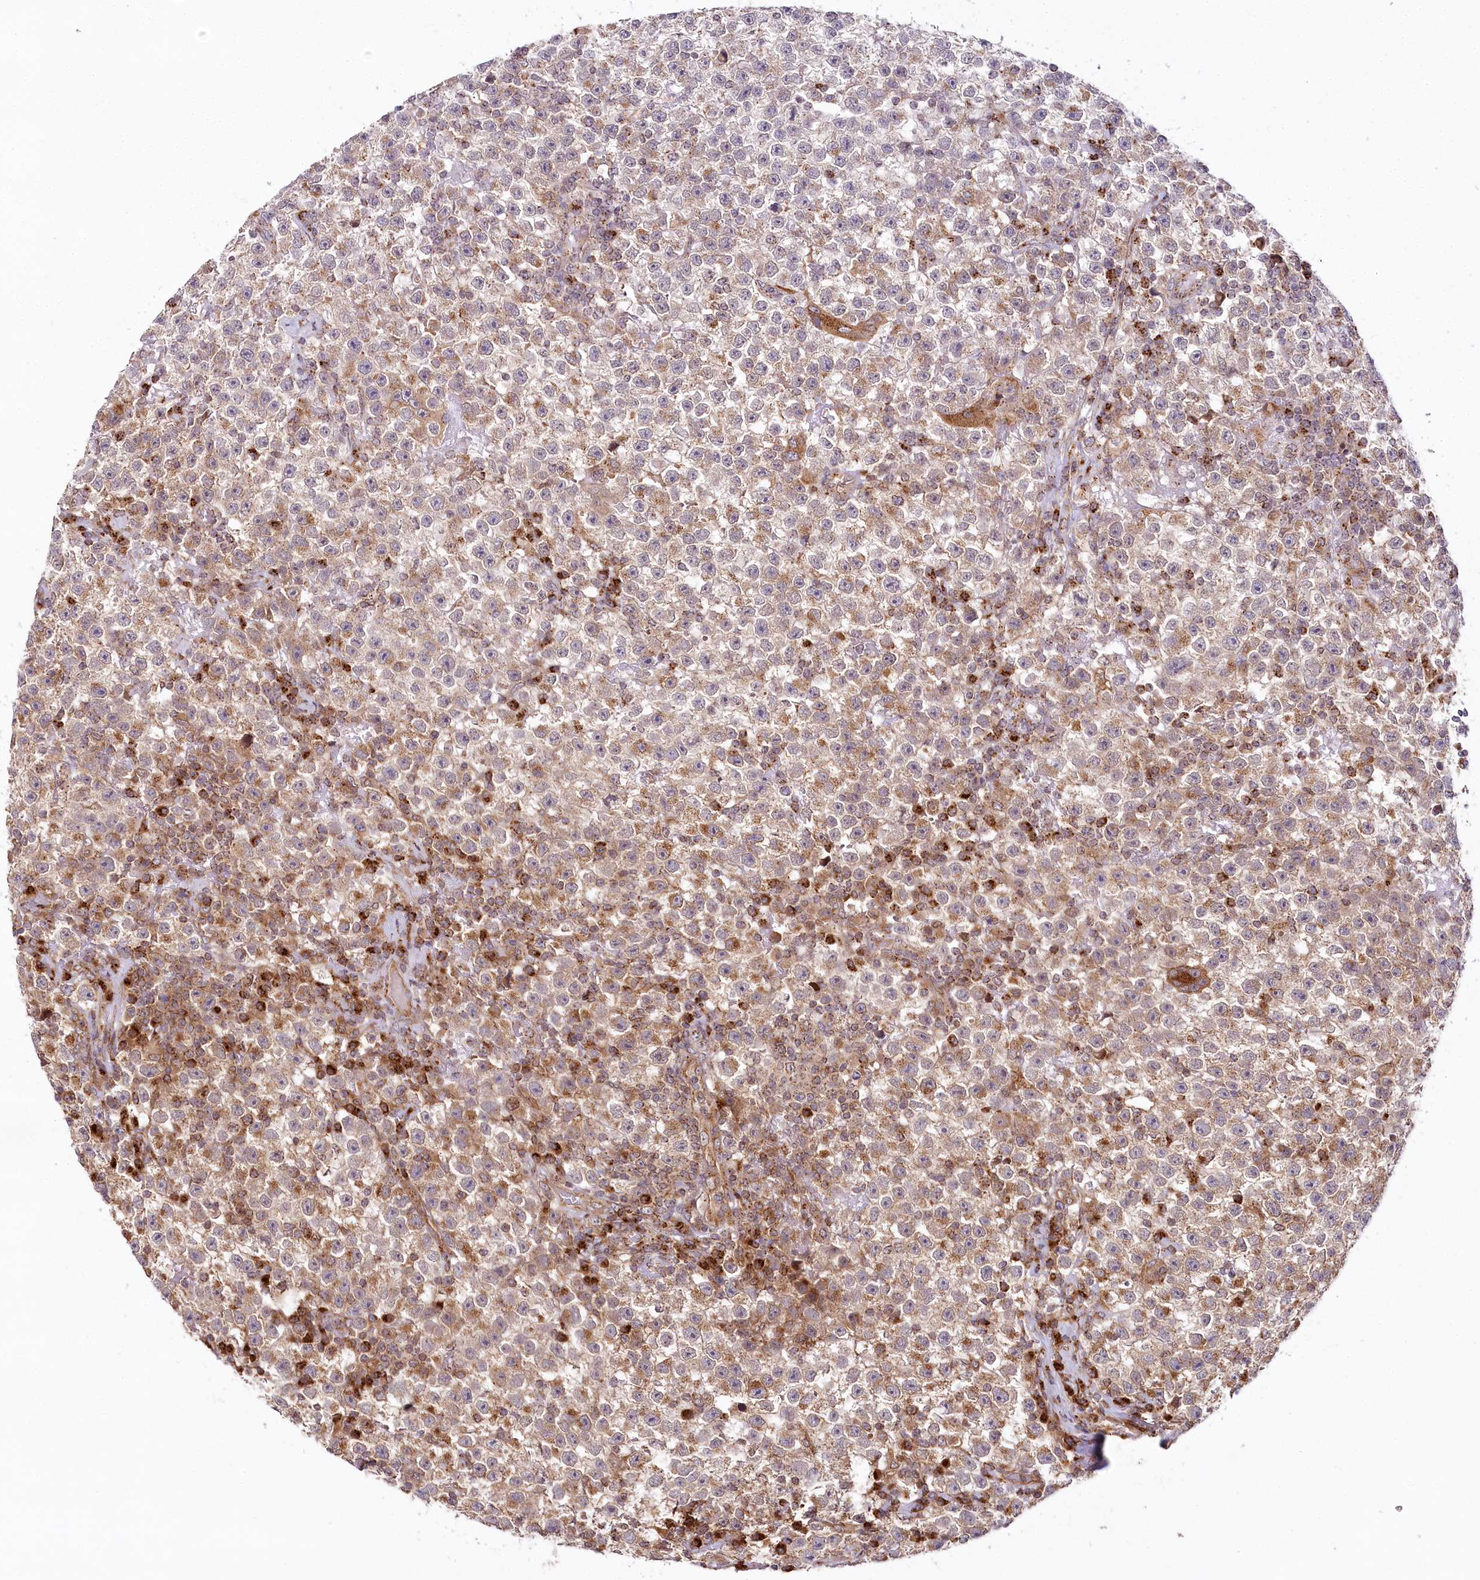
{"staining": {"intensity": "moderate", "quantity": ">75%", "location": "cytoplasmic/membranous"}, "tissue": "testis cancer", "cell_type": "Tumor cells", "image_type": "cancer", "snomed": [{"axis": "morphology", "description": "Seminoma, NOS"}, {"axis": "topography", "description": "Testis"}], "caption": "Human testis cancer (seminoma) stained with a protein marker exhibits moderate staining in tumor cells.", "gene": "COPG1", "patient": {"sex": "male", "age": 22}}